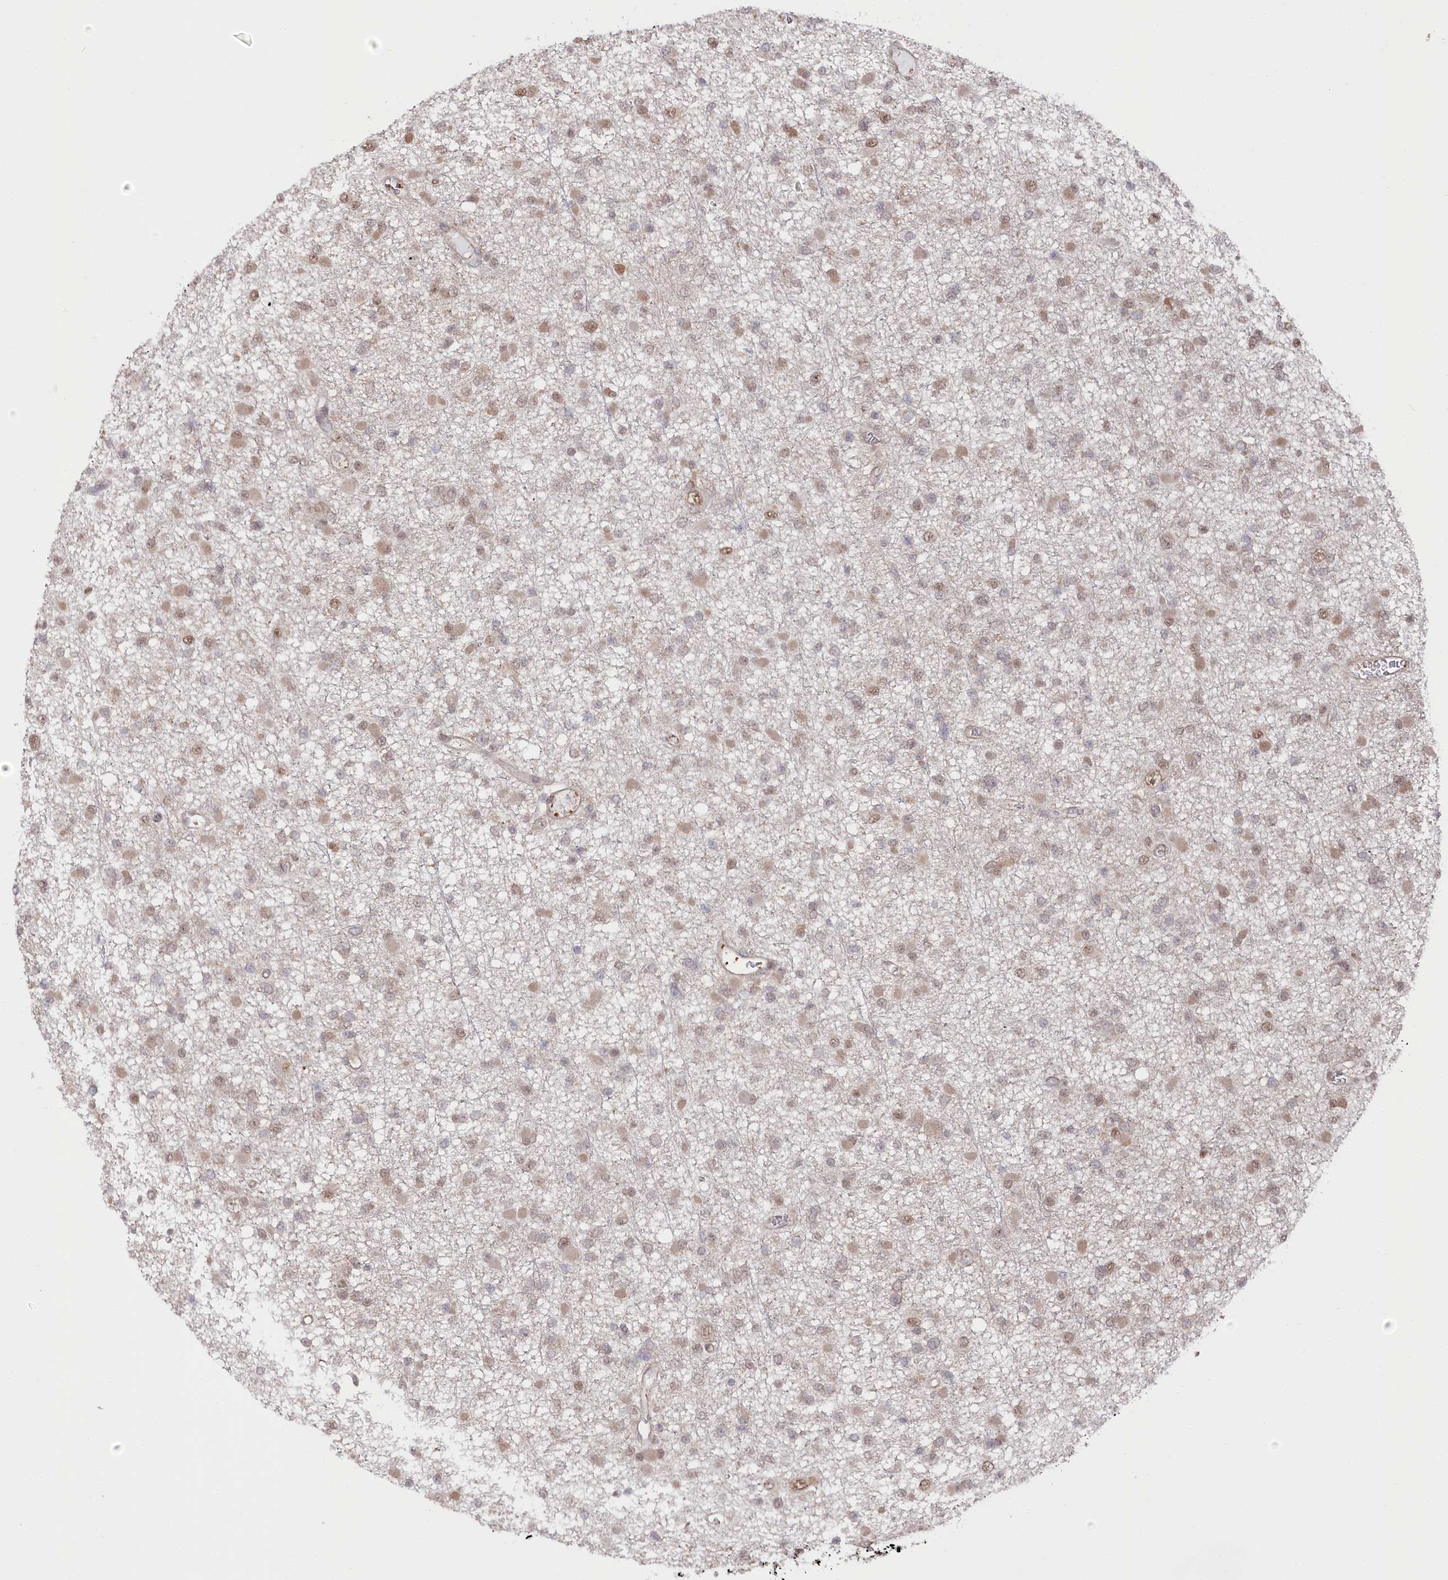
{"staining": {"intensity": "moderate", "quantity": "25%-75%", "location": "nuclear"}, "tissue": "glioma", "cell_type": "Tumor cells", "image_type": "cancer", "snomed": [{"axis": "morphology", "description": "Glioma, malignant, Low grade"}, {"axis": "topography", "description": "Brain"}], "caption": "A photomicrograph of human low-grade glioma (malignant) stained for a protein exhibits moderate nuclear brown staining in tumor cells.", "gene": "PSMA1", "patient": {"sex": "female", "age": 22}}